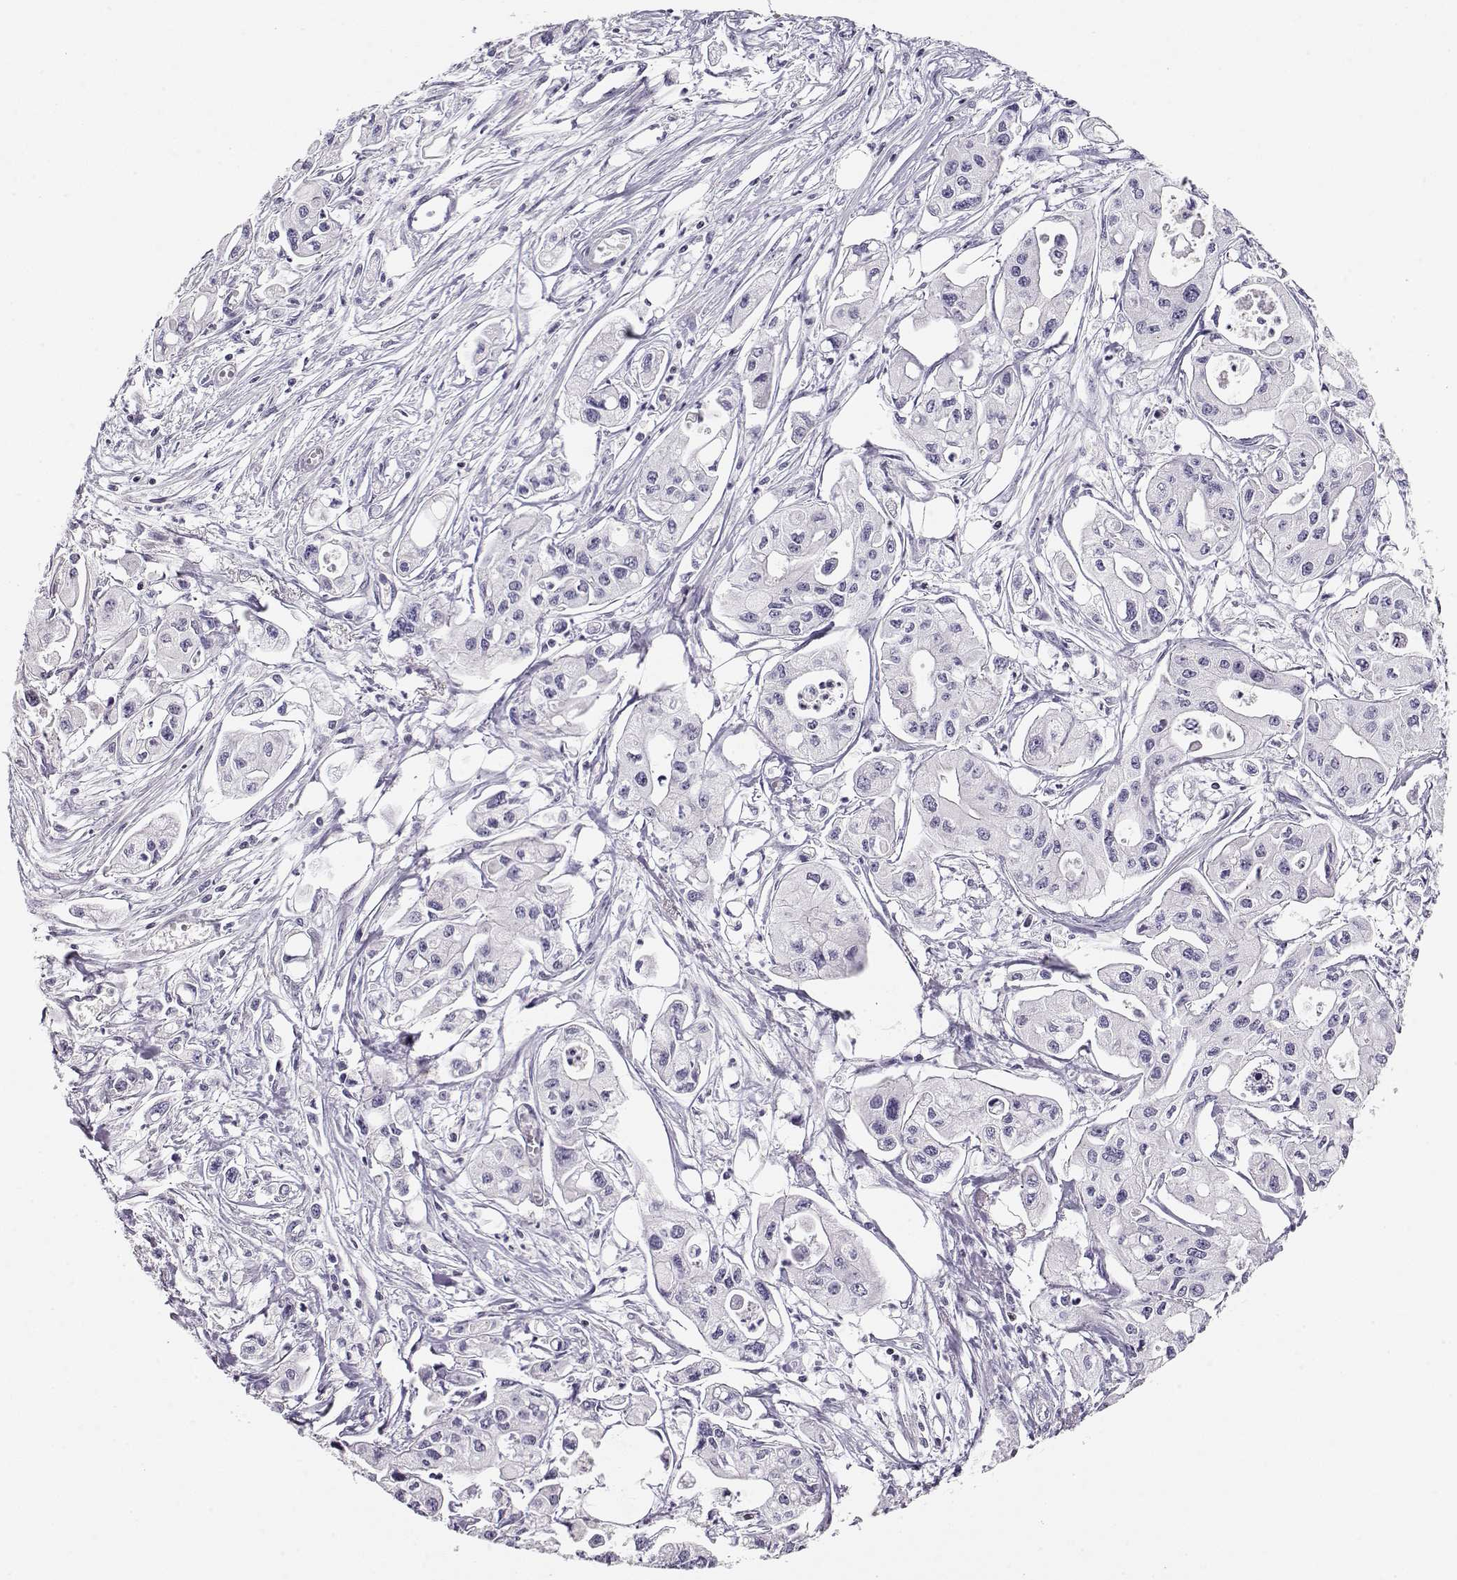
{"staining": {"intensity": "negative", "quantity": "none", "location": "none"}, "tissue": "pancreatic cancer", "cell_type": "Tumor cells", "image_type": "cancer", "snomed": [{"axis": "morphology", "description": "Adenocarcinoma, NOS"}, {"axis": "topography", "description": "Pancreas"}], "caption": "Immunohistochemistry of adenocarcinoma (pancreatic) demonstrates no positivity in tumor cells.", "gene": "CRX", "patient": {"sex": "male", "age": 70}}